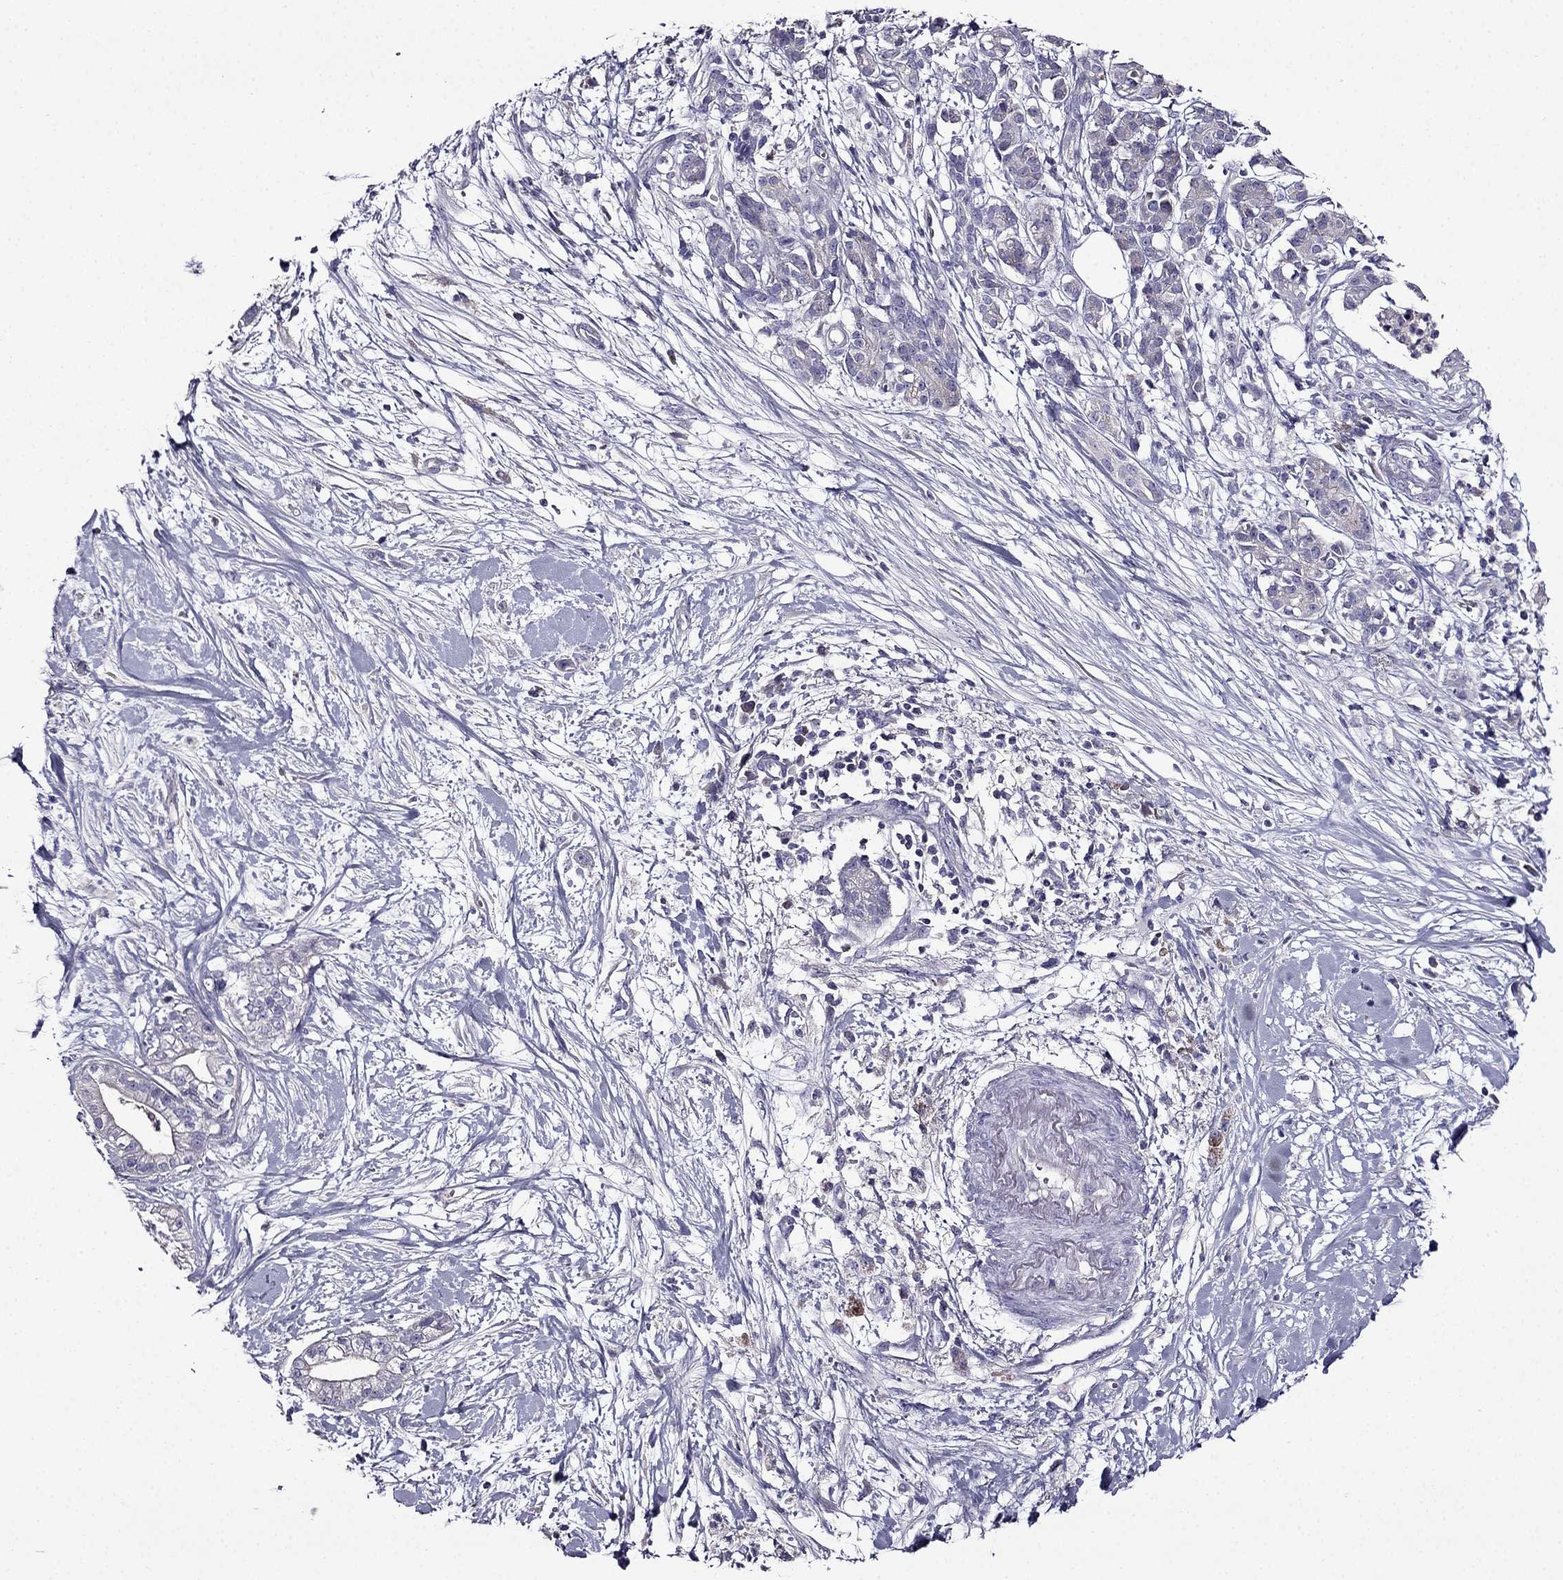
{"staining": {"intensity": "negative", "quantity": "none", "location": "none"}, "tissue": "pancreatic cancer", "cell_type": "Tumor cells", "image_type": "cancer", "snomed": [{"axis": "morphology", "description": "Normal tissue, NOS"}, {"axis": "morphology", "description": "Adenocarcinoma, NOS"}, {"axis": "topography", "description": "Lymph node"}, {"axis": "topography", "description": "Pancreas"}], "caption": "Human adenocarcinoma (pancreatic) stained for a protein using immunohistochemistry (IHC) reveals no positivity in tumor cells.", "gene": "TMEM266", "patient": {"sex": "female", "age": 58}}